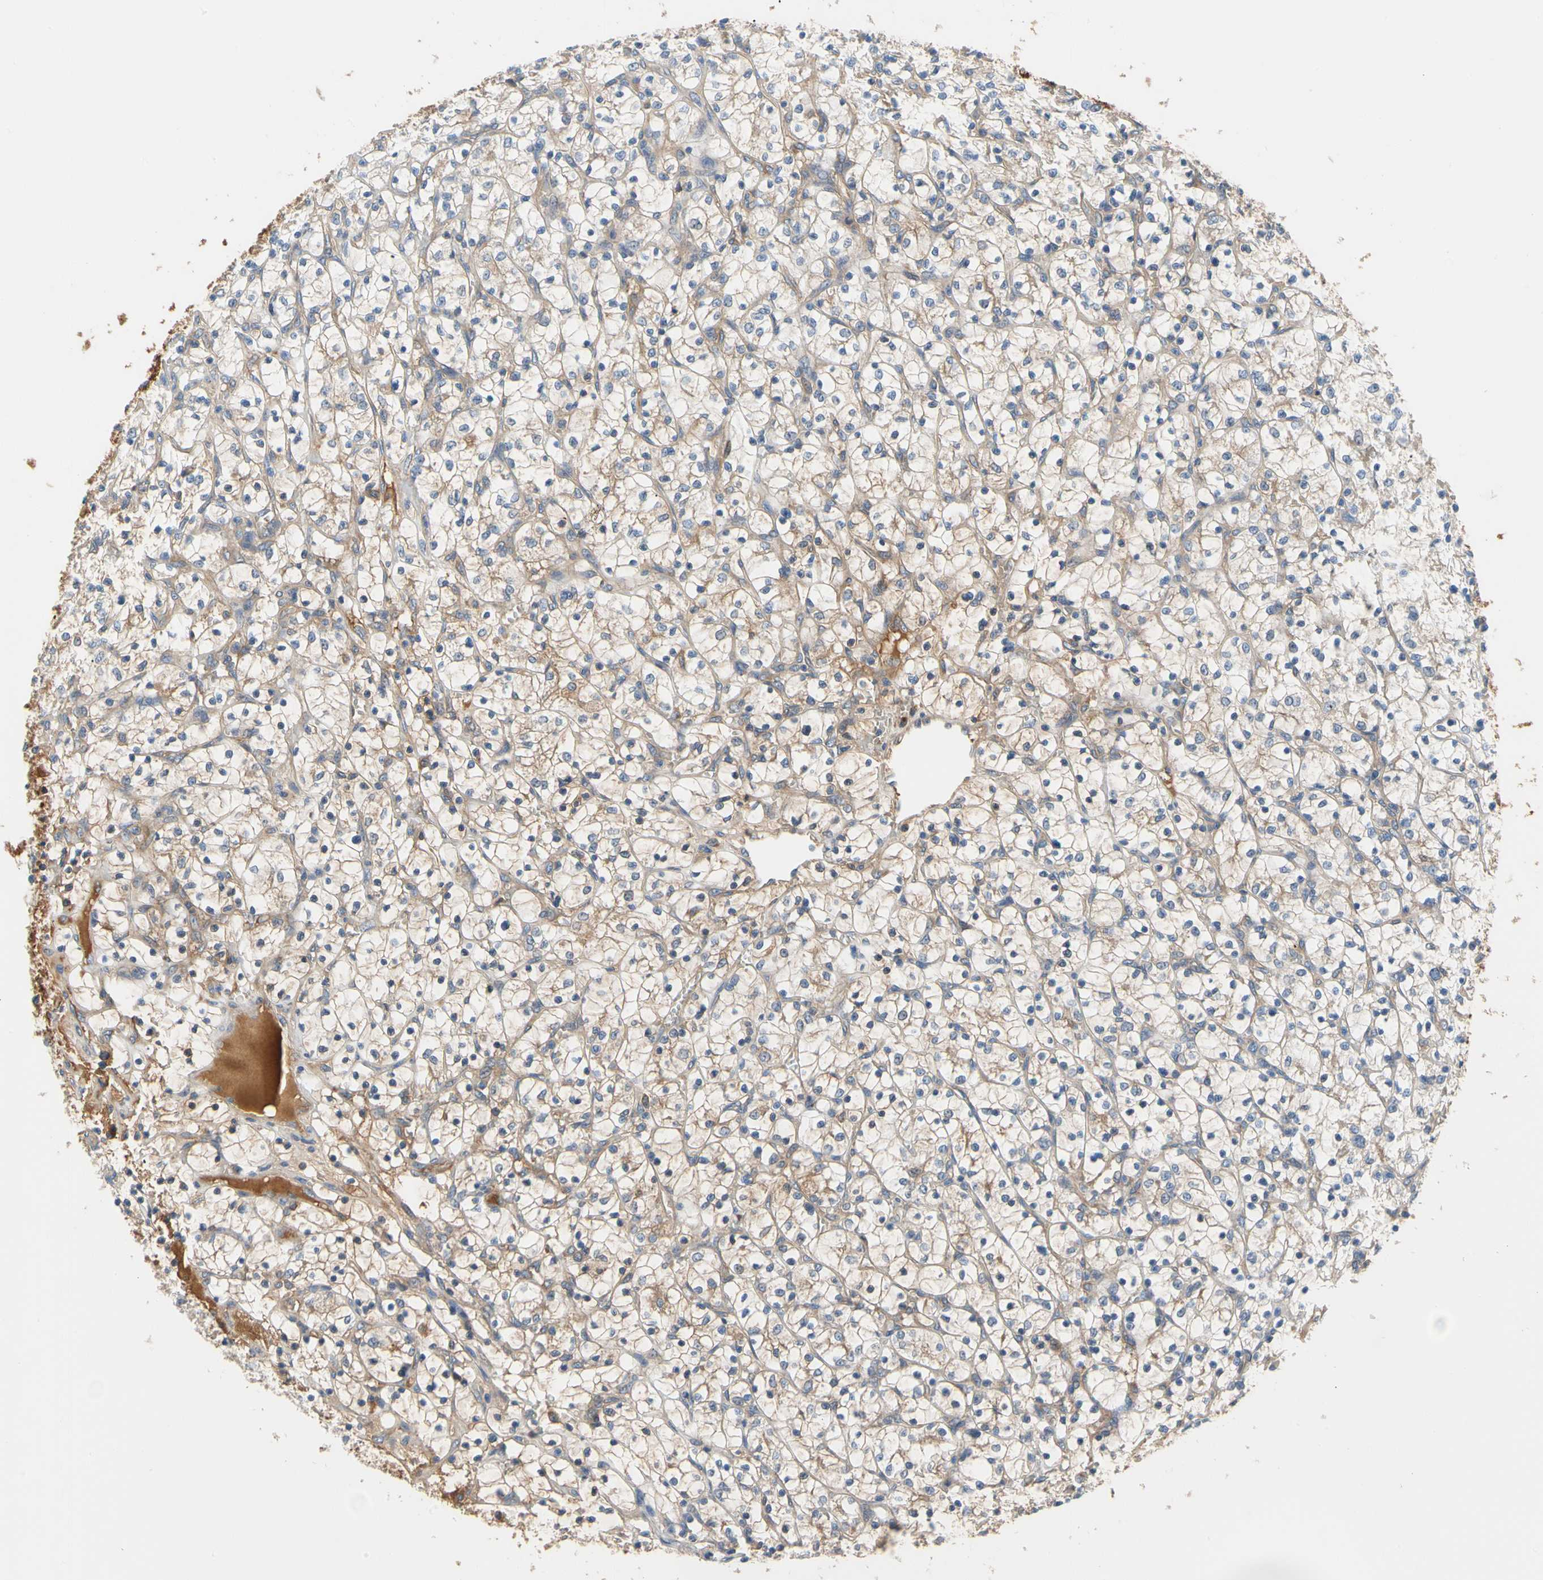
{"staining": {"intensity": "weak", "quantity": "25%-75%", "location": "cytoplasmic/membranous"}, "tissue": "renal cancer", "cell_type": "Tumor cells", "image_type": "cancer", "snomed": [{"axis": "morphology", "description": "Adenocarcinoma, NOS"}, {"axis": "topography", "description": "Kidney"}], "caption": "This photomicrograph shows immunohistochemistry (IHC) staining of human renal adenocarcinoma, with low weak cytoplasmic/membranous positivity in approximately 25%-75% of tumor cells.", "gene": "ENTREP3", "patient": {"sex": "female", "age": 69}}